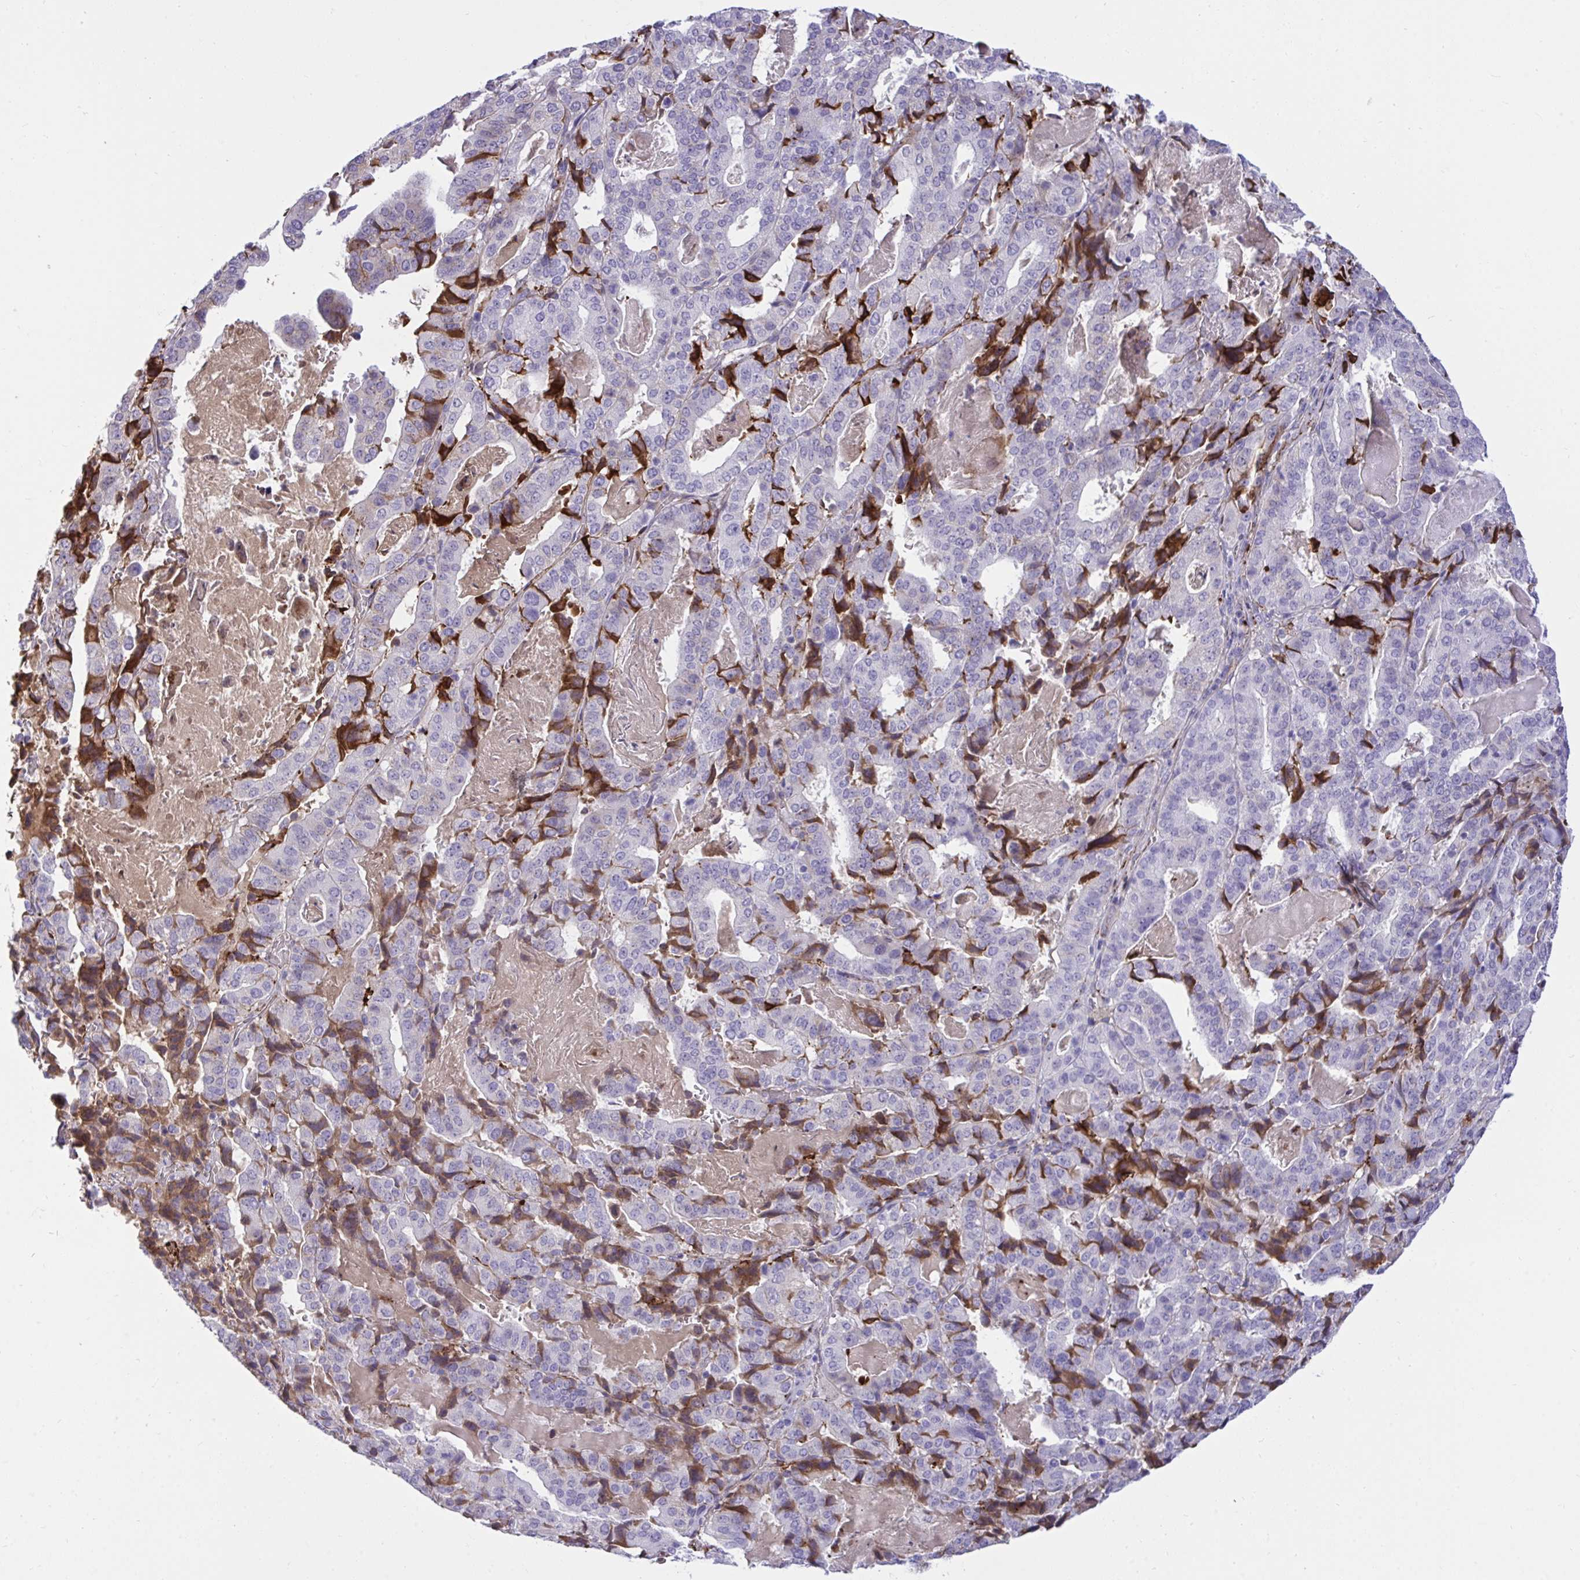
{"staining": {"intensity": "strong", "quantity": "<25%", "location": "cytoplasmic/membranous"}, "tissue": "stomach cancer", "cell_type": "Tumor cells", "image_type": "cancer", "snomed": [{"axis": "morphology", "description": "Adenocarcinoma, NOS"}, {"axis": "topography", "description": "Stomach"}], "caption": "Strong cytoplasmic/membranous protein staining is identified in approximately <25% of tumor cells in stomach cancer (adenocarcinoma).", "gene": "F2", "patient": {"sex": "male", "age": 48}}